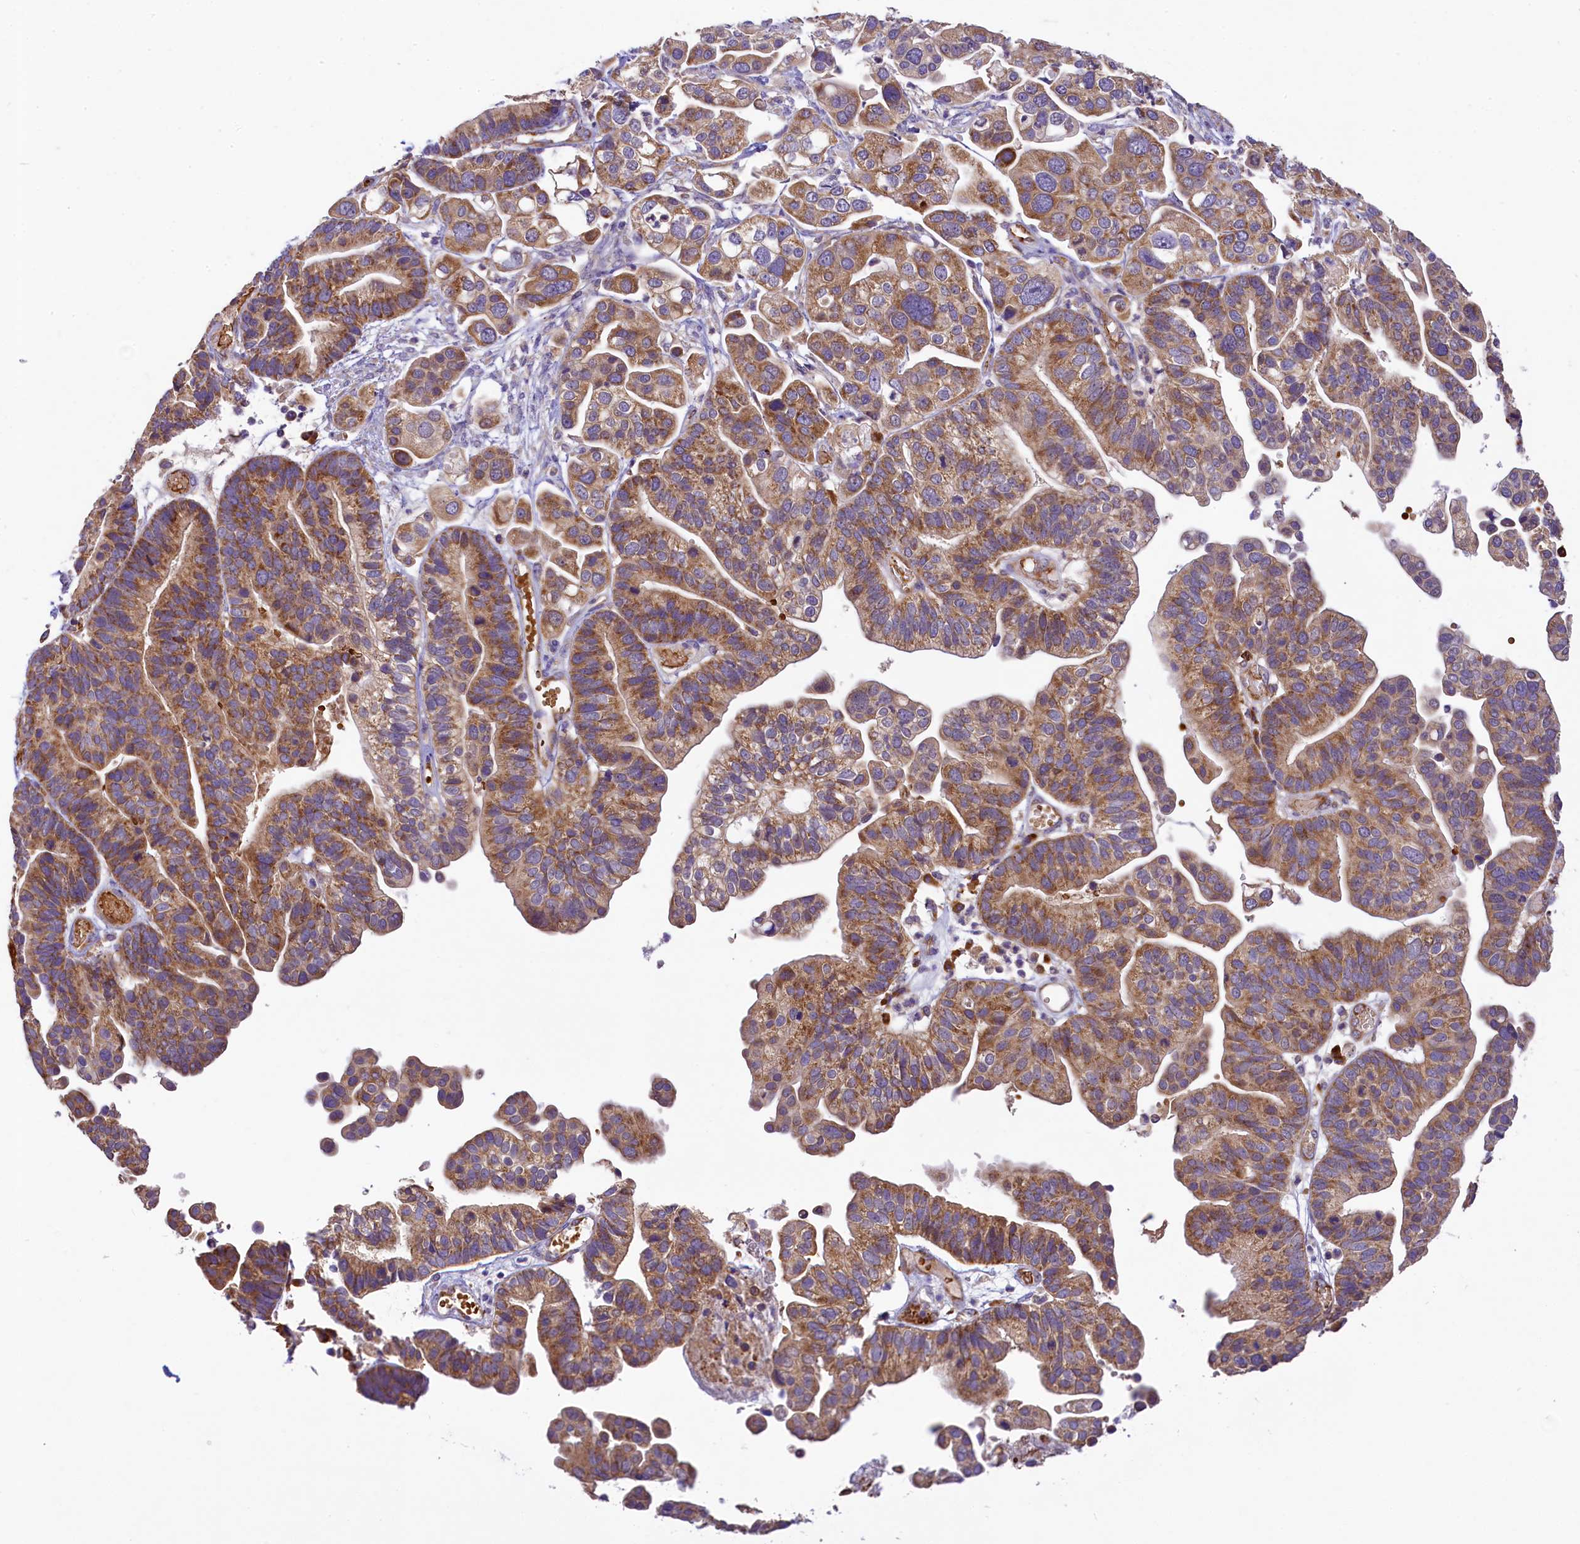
{"staining": {"intensity": "moderate", "quantity": ">75%", "location": "cytoplasmic/membranous"}, "tissue": "ovarian cancer", "cell_type": "Tumor cells", "image_type": "cancer", "snomed": [{"axis": "morphology", "description": "Cystadenocarcinoma, serous, NOS"}, {"axis": "topography", "description": "Ovary"}], "caption": "Ovarian cancer (serous cystadenocarcinoma) stained with immunohistochemistry shows moderate cytoplasmic/membranous expression in approximately >75% of tumor cells. (IHC, brightfield microscopy, high magnification).", "gene": "LARP4", "patient": {"sex": "female", "age": 56}}